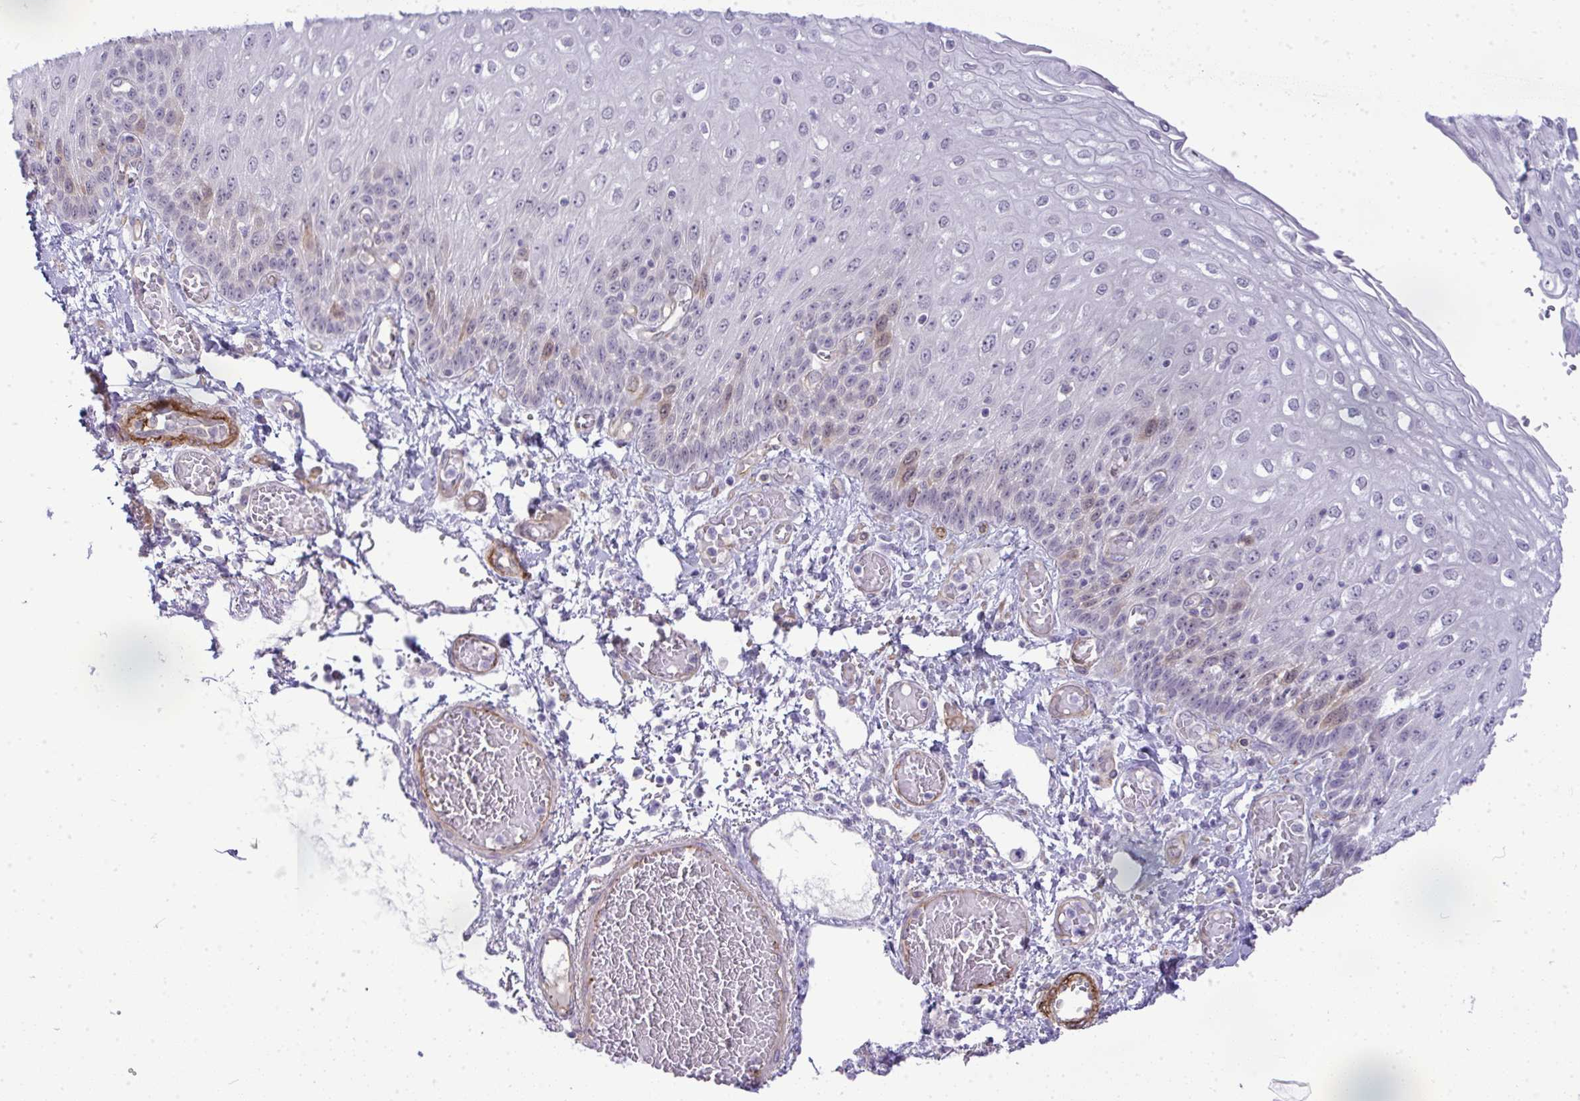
{"staining": {"intensity": "moderate", "quantity": "<25%", "location": "cytoplasmic/membranous,nuclear"}, "tissue": "esophagus", "cell_type": "Squamous epithelial cells", "image_type": "normal", "snomed": [{"axis": "morphology", "description": "Normal tissue, NOS"}, {"axis": "morphology", "description": "Adenocarcinoma, NOS"}, {"axis": "topography", "description": "Esophagus"}], "caption": "Benign esophagus was stained to show a protein in brown. There is low levels of moderate cytoplasmic/membranous,nuclear staining in about <25% of squamous epithelial cells.", "gene": "UBE2S", "patient": {"sex": "male", "age": 81}}